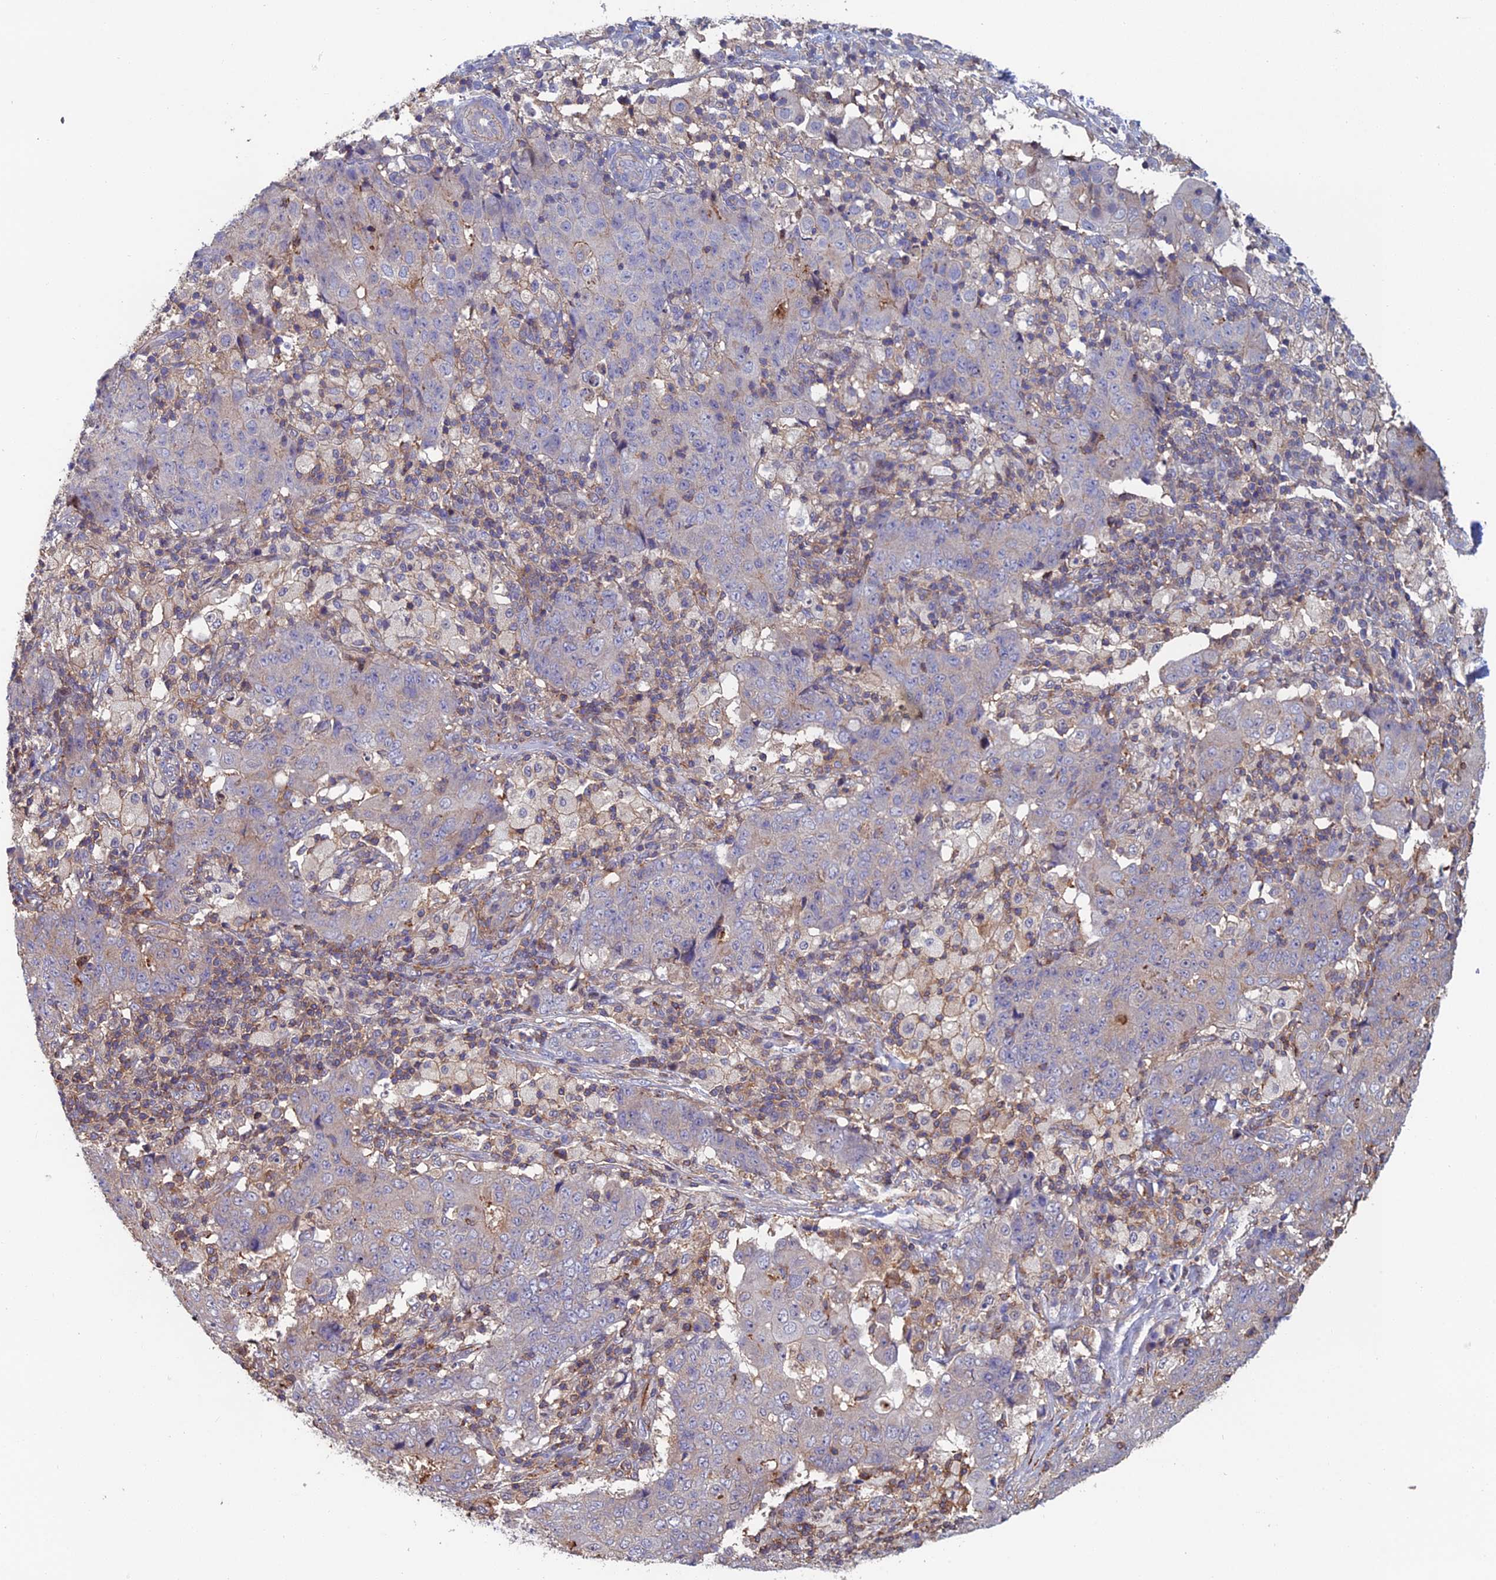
{"staining": {"intensity": "negative", "quantity": "none", "location": "none"}, "tissue": "ovarian cancer", "cell_type": "Tumor cells", "image_type": "cancer", "snomed": [{"axis": "morphology", "description": "Carcinoma, endometroid"}, {"axis": "topography", "description": "Ovary"}], "caption": "A photomicrograph of ovarian cancer stained for a protein shows no brown staining in tumor cells.", "gene": "C15orf62", "patient": {"sex": "female", "age": 42}}